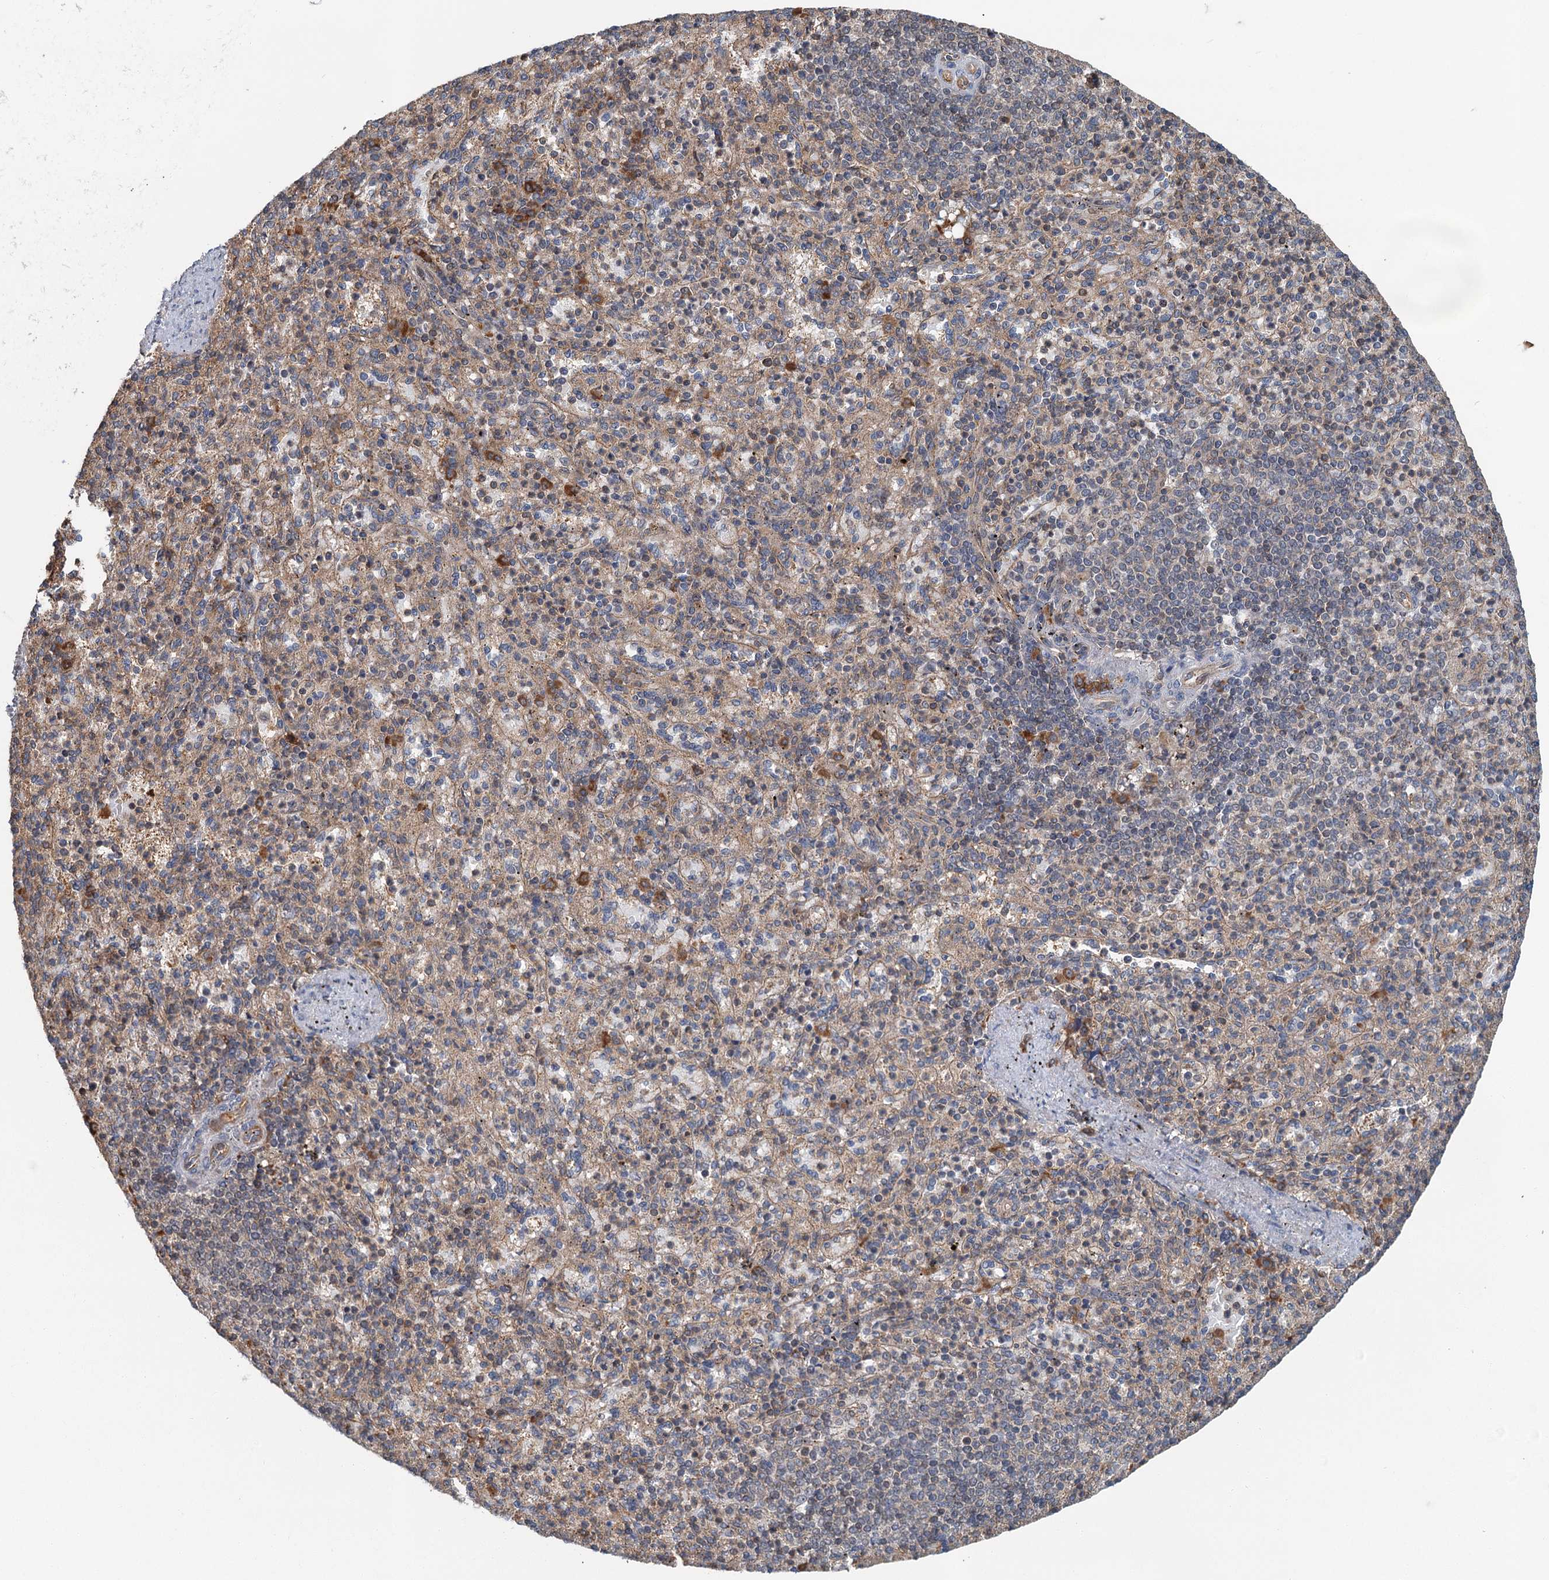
{"staining": {"intensity": "moderate", "quantity": ">75%", "location": "cytoplasmic/membranous"}, "tissue": "spleen", "cell_type": "Cells in red pulp", "image_type": "normal", "snomed": [{"axis": "morphology", "description": "Normal tissue, NOS"}, {"axis": "topography", "description": "Spleen"}], "caption": "Immunohistochemical staining of benign human spleen demonstrates >75% levels of moderate cytoplasmic/membranous protein staining in about >75% of cells in red pulp. Immunohistochemistry (ihc) stains the protein of interest in brown and the nuclei are stained blue.", "gene": "ZNF527", "patient": {"sex": "female", "age": 74}}